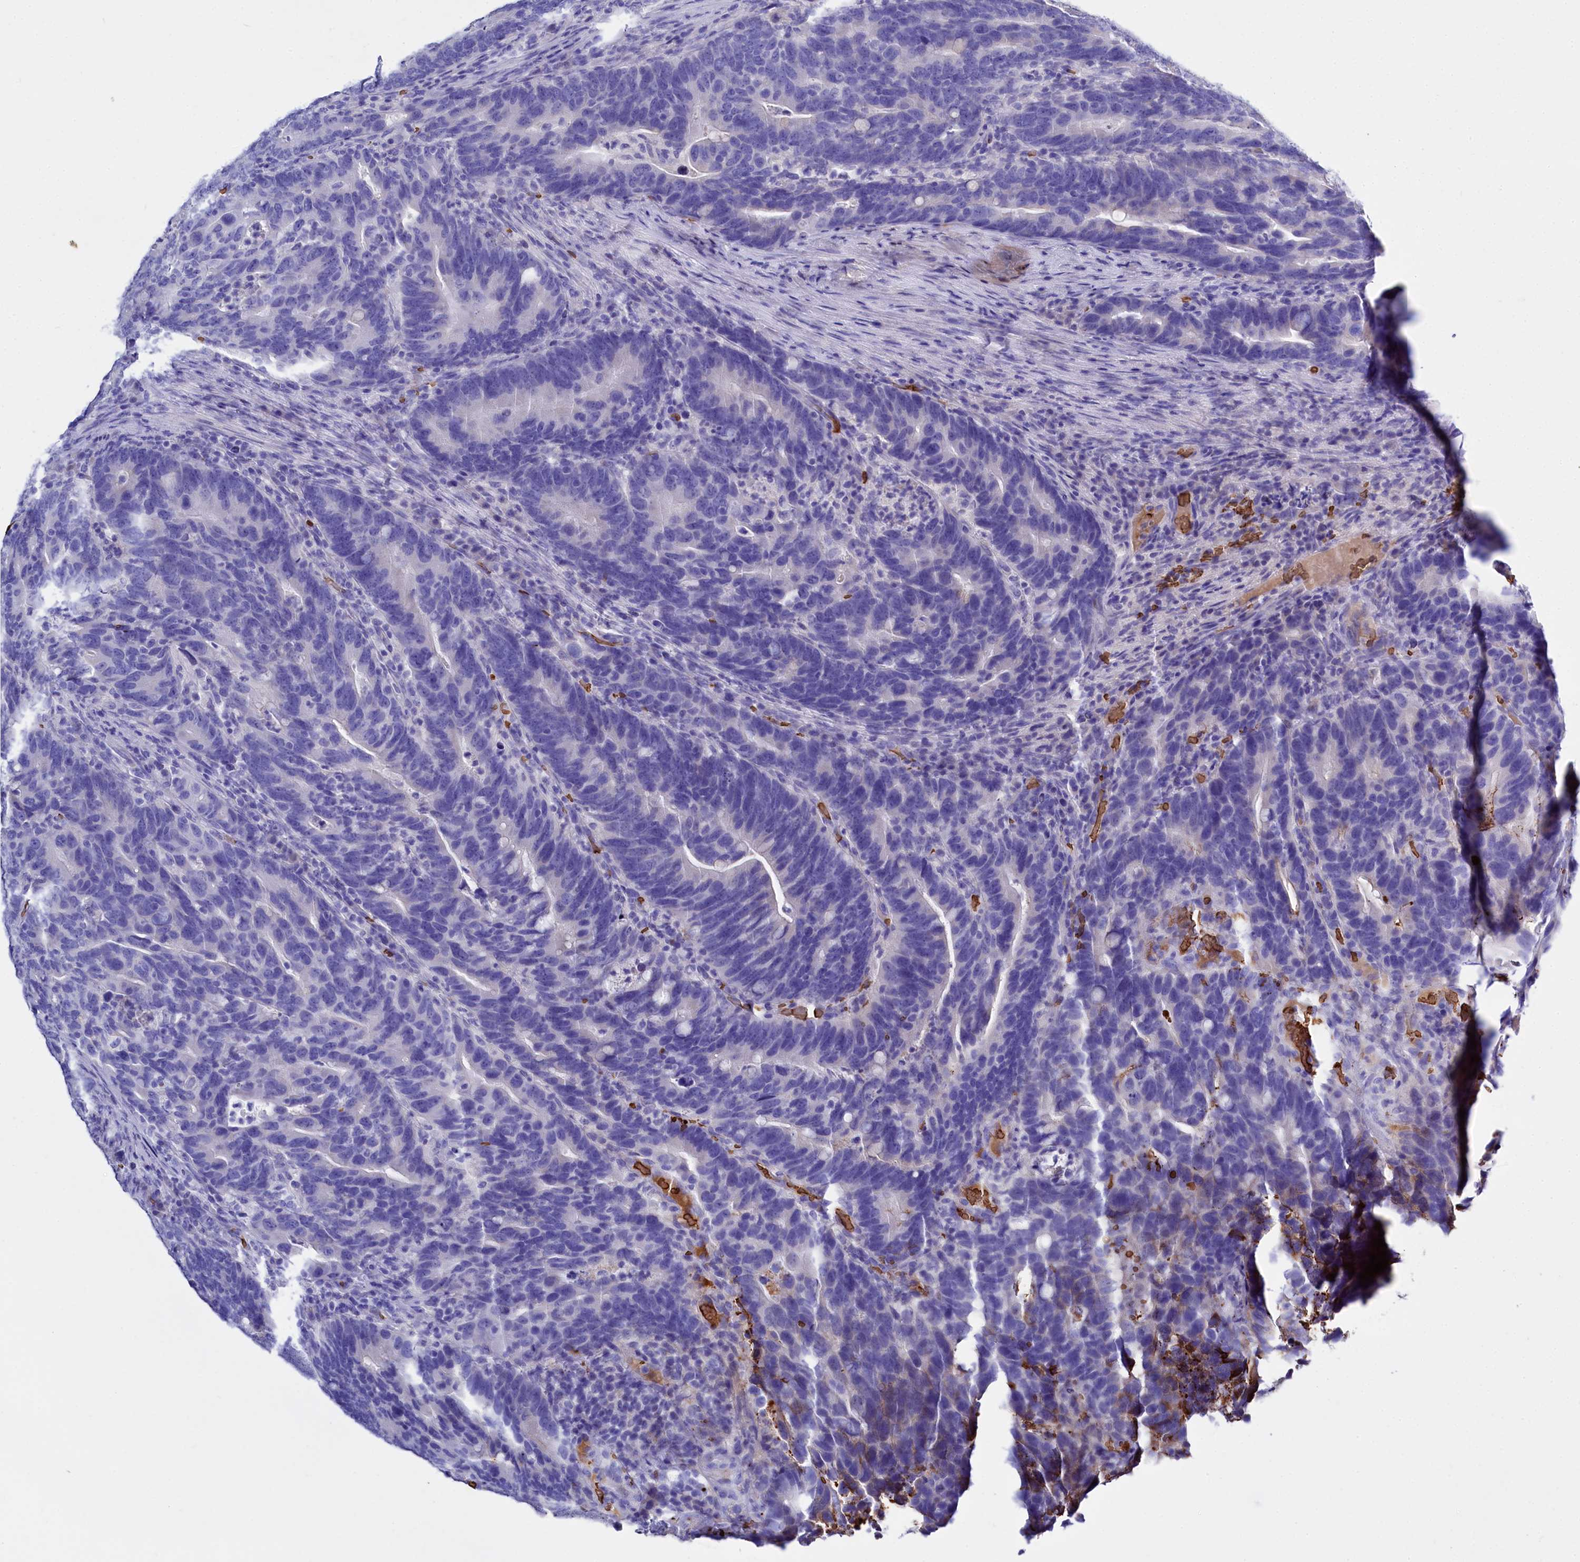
{"staining": {"intensity": "negative", "quantity": "none", "location": "none"}, "tissue": "colorectal cancer", "cell_type": "Tumor cells", "image_type": "cancer", "snomed": [{"axis": "morphology", "description": "Adenocarcinoma, NOS"}, {"axis": "topography", "description": "Colon"}], "caption": "There is no significant positivity in tumor cells of colorectal cancer. (DAB IHC visualized using brightfield microscopy, high magnification).", "gene": "RPUSD3", "patient": {"sex": "female", "age": 66}}